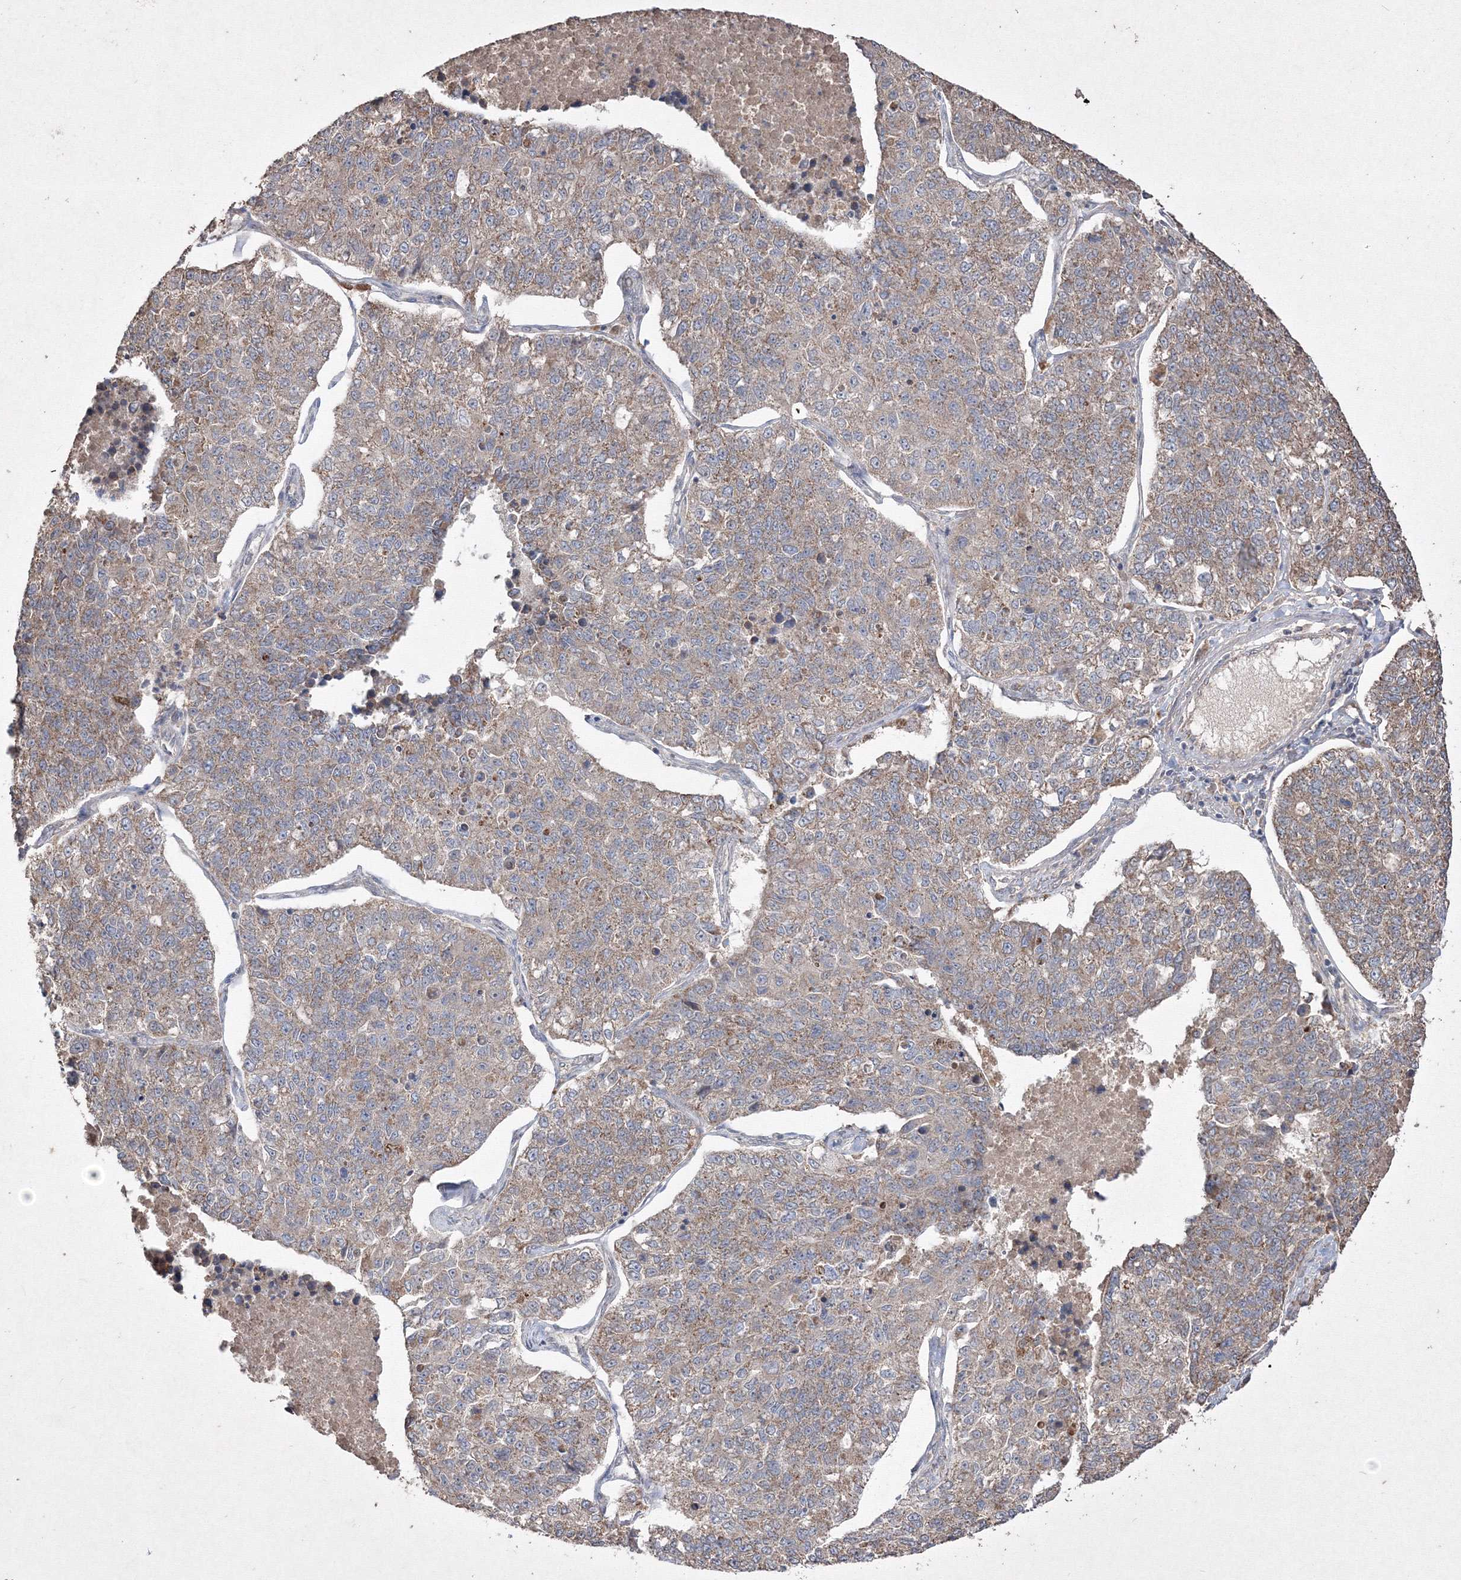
{"staining": {"intensity": "weak", "quantity": ">75%", "location": "cytoplasmic/membranous"}, "tissue": "lung cancer", "cell_type": "Tumor cells", "image_type": "cancer", "snomed": [{"axis": "morphology", "description": "Adenocarcinoma, NOS"}, {"axis": "topography", "description": "Lung"}], "caption": "Immunohistochemistry image of neoplastic tissue: lung adenocarcinoma stained using immunohistochemistry shows low levels of weak protein expression localized specifically in the cytoplasmic/membranous of tumor cells, appearing as a cytoplasmic/membranous brown color.", "gene": "GRSF1", "patient": {"sex": "male", "age": 49}}